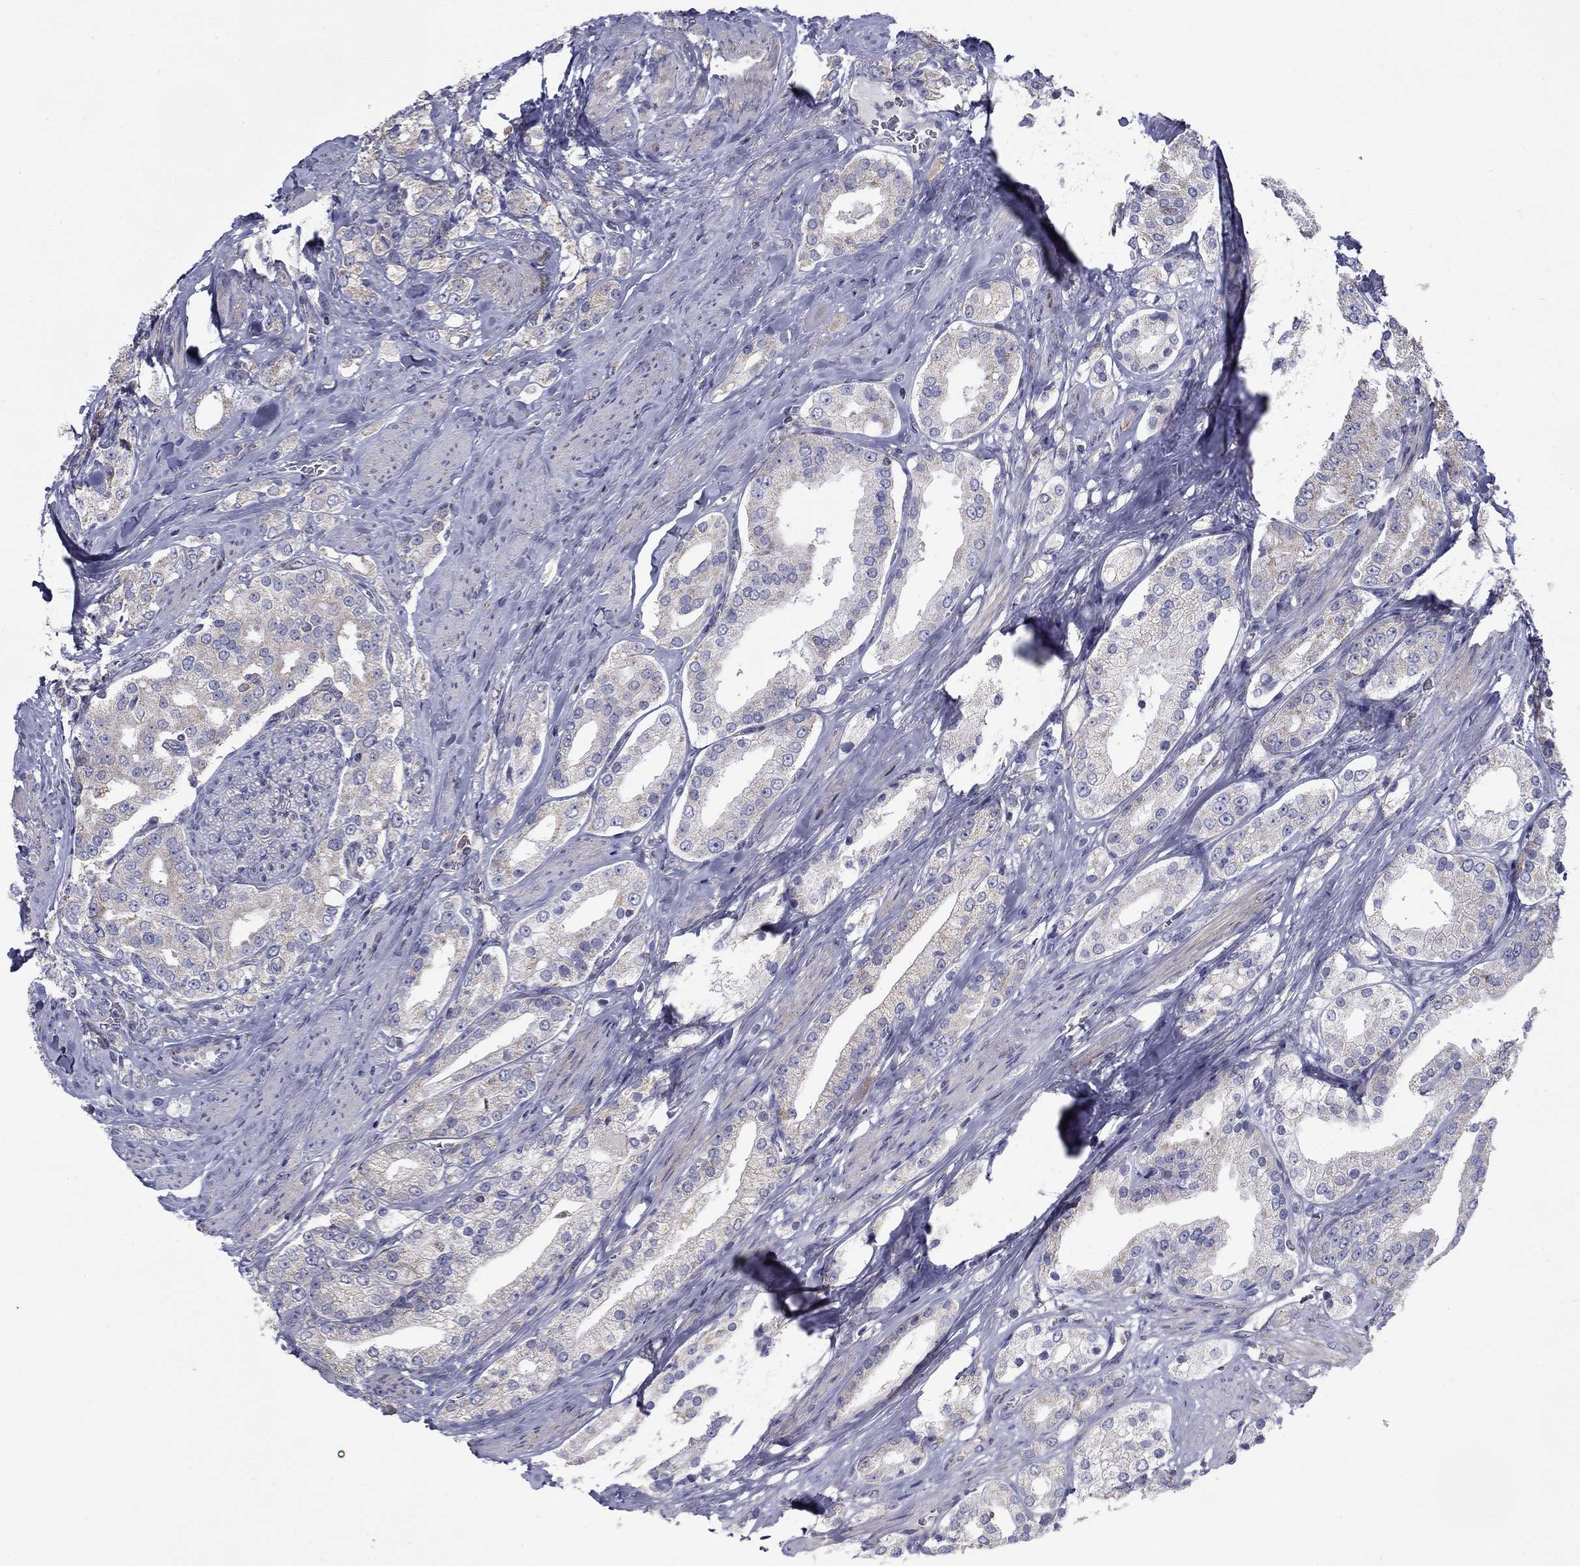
{"staining": {"intensity": "negative", "quantity": "none", "location": "none"}, "tissue": "prostate cancer", "cell_type": "Tumor cells", "image_type": "cancer", "snomed": [{"axis": "morphology", "description": "Adenocarcinoma, NOS"}, {"axis": "topography", "description": "Prostate and seminal vesicle, NOS"}, {"axis": "topography", "description": "Prostate"}], "caption": "Protein analysis of adenocarcinoma (prostate) reveals no significant expression in tumor cells.", "gene": "NME5", "patient": {"sex": "male", "age": 67}}